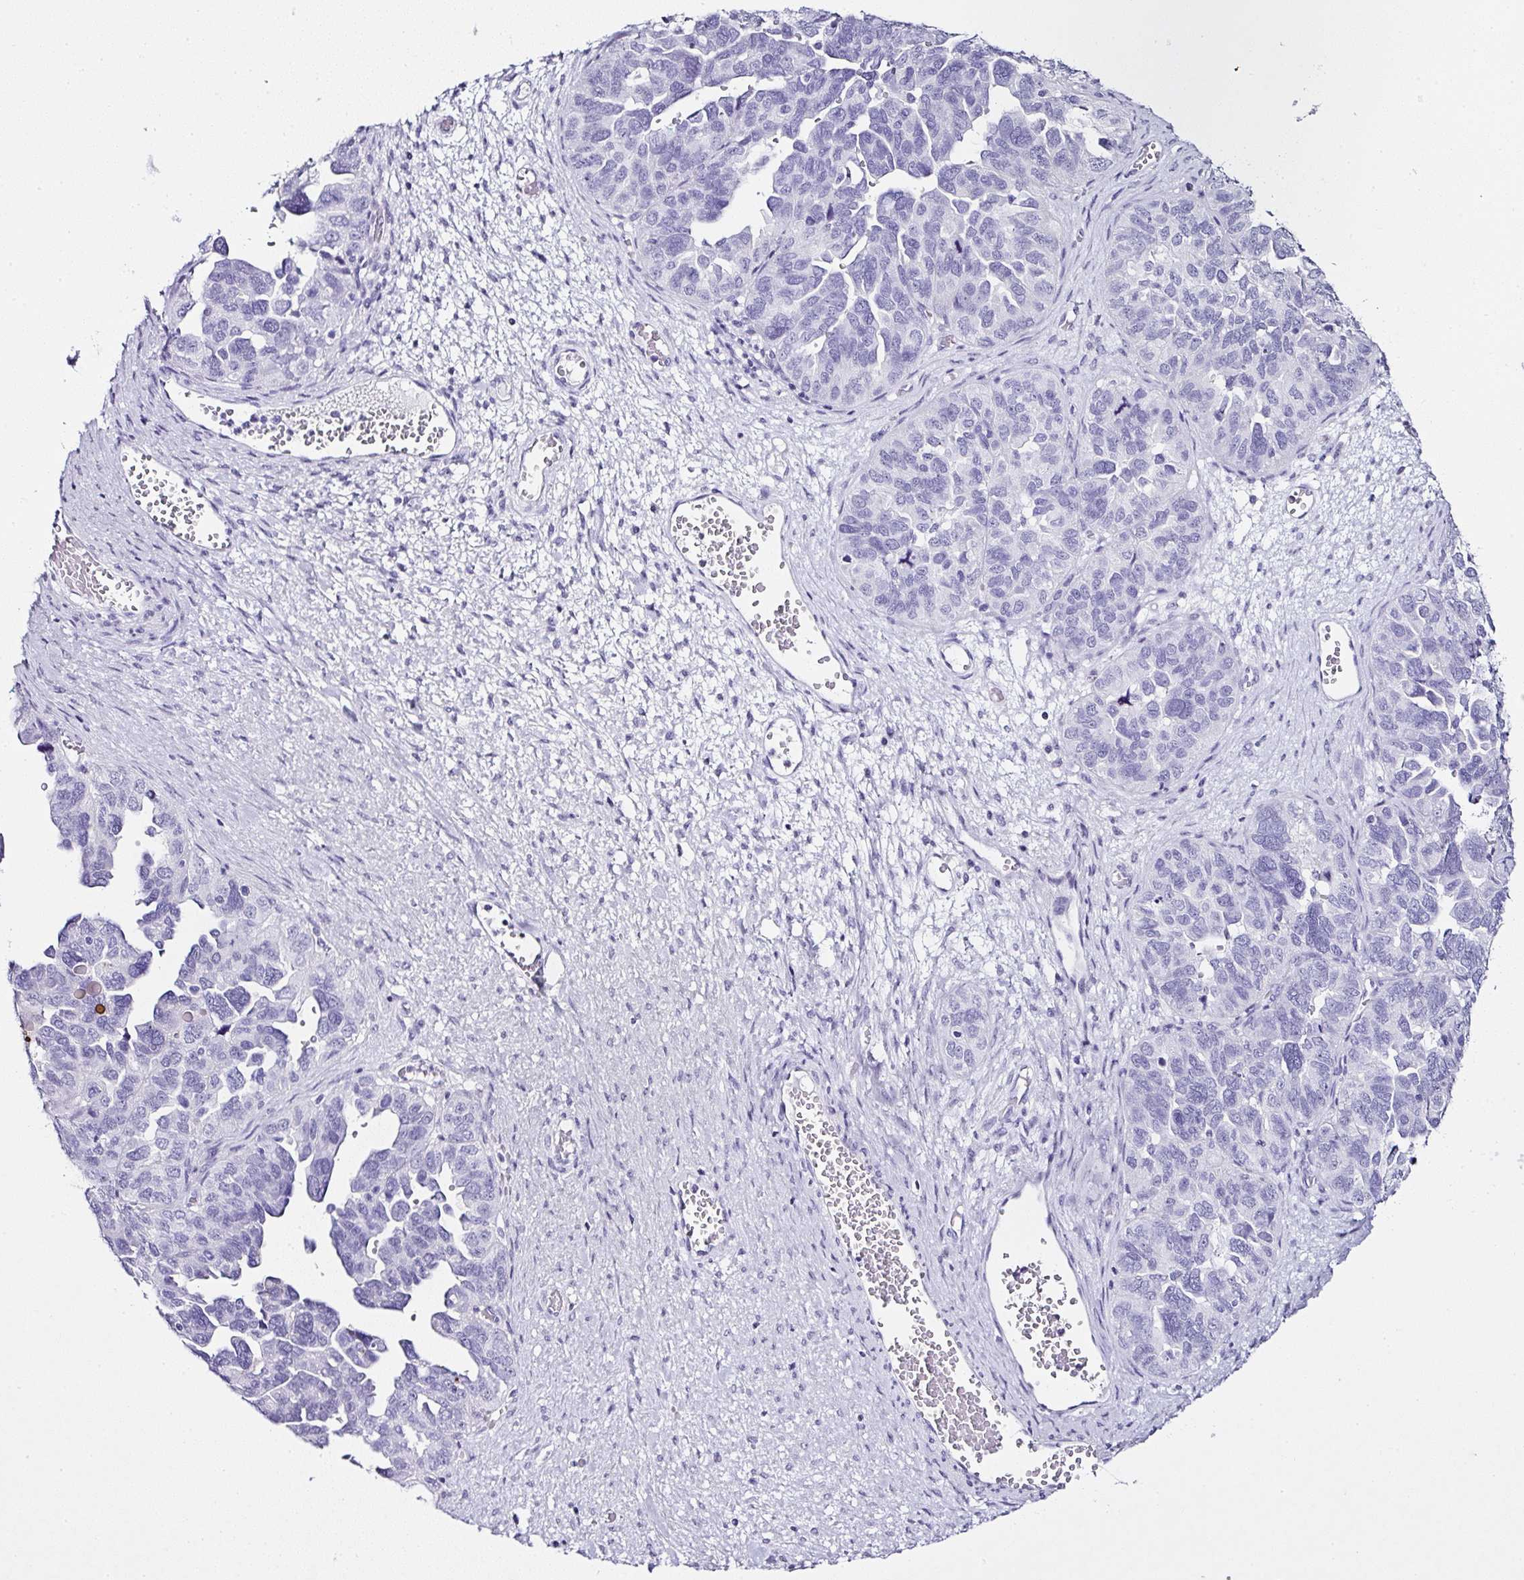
{"staining": {"intensity": "negative", "quantity": "none", "location": "none"}, "tissue": "ovarian cancer", "cell_type": "Tumor cells", "image_type": "cancer", "snomed": [{"axis": "morphology", "description": "Cystadenocarcinoma, serous, NOS"}, {"axis": "topography", "description": "Ovary"}], "caption": "An immunohistochemistry (IHC) photomicrograph of ovarian serous cystadenocarcinoma is shown. There is no staining in tumor cells of ovarian serous cystadenocarcinoma. (DAB immunohistochemistry (IHC) with hematoxylin counter stain).", "gene": "SERPINB3", "patient": {"sex": "female", "age": 64}}